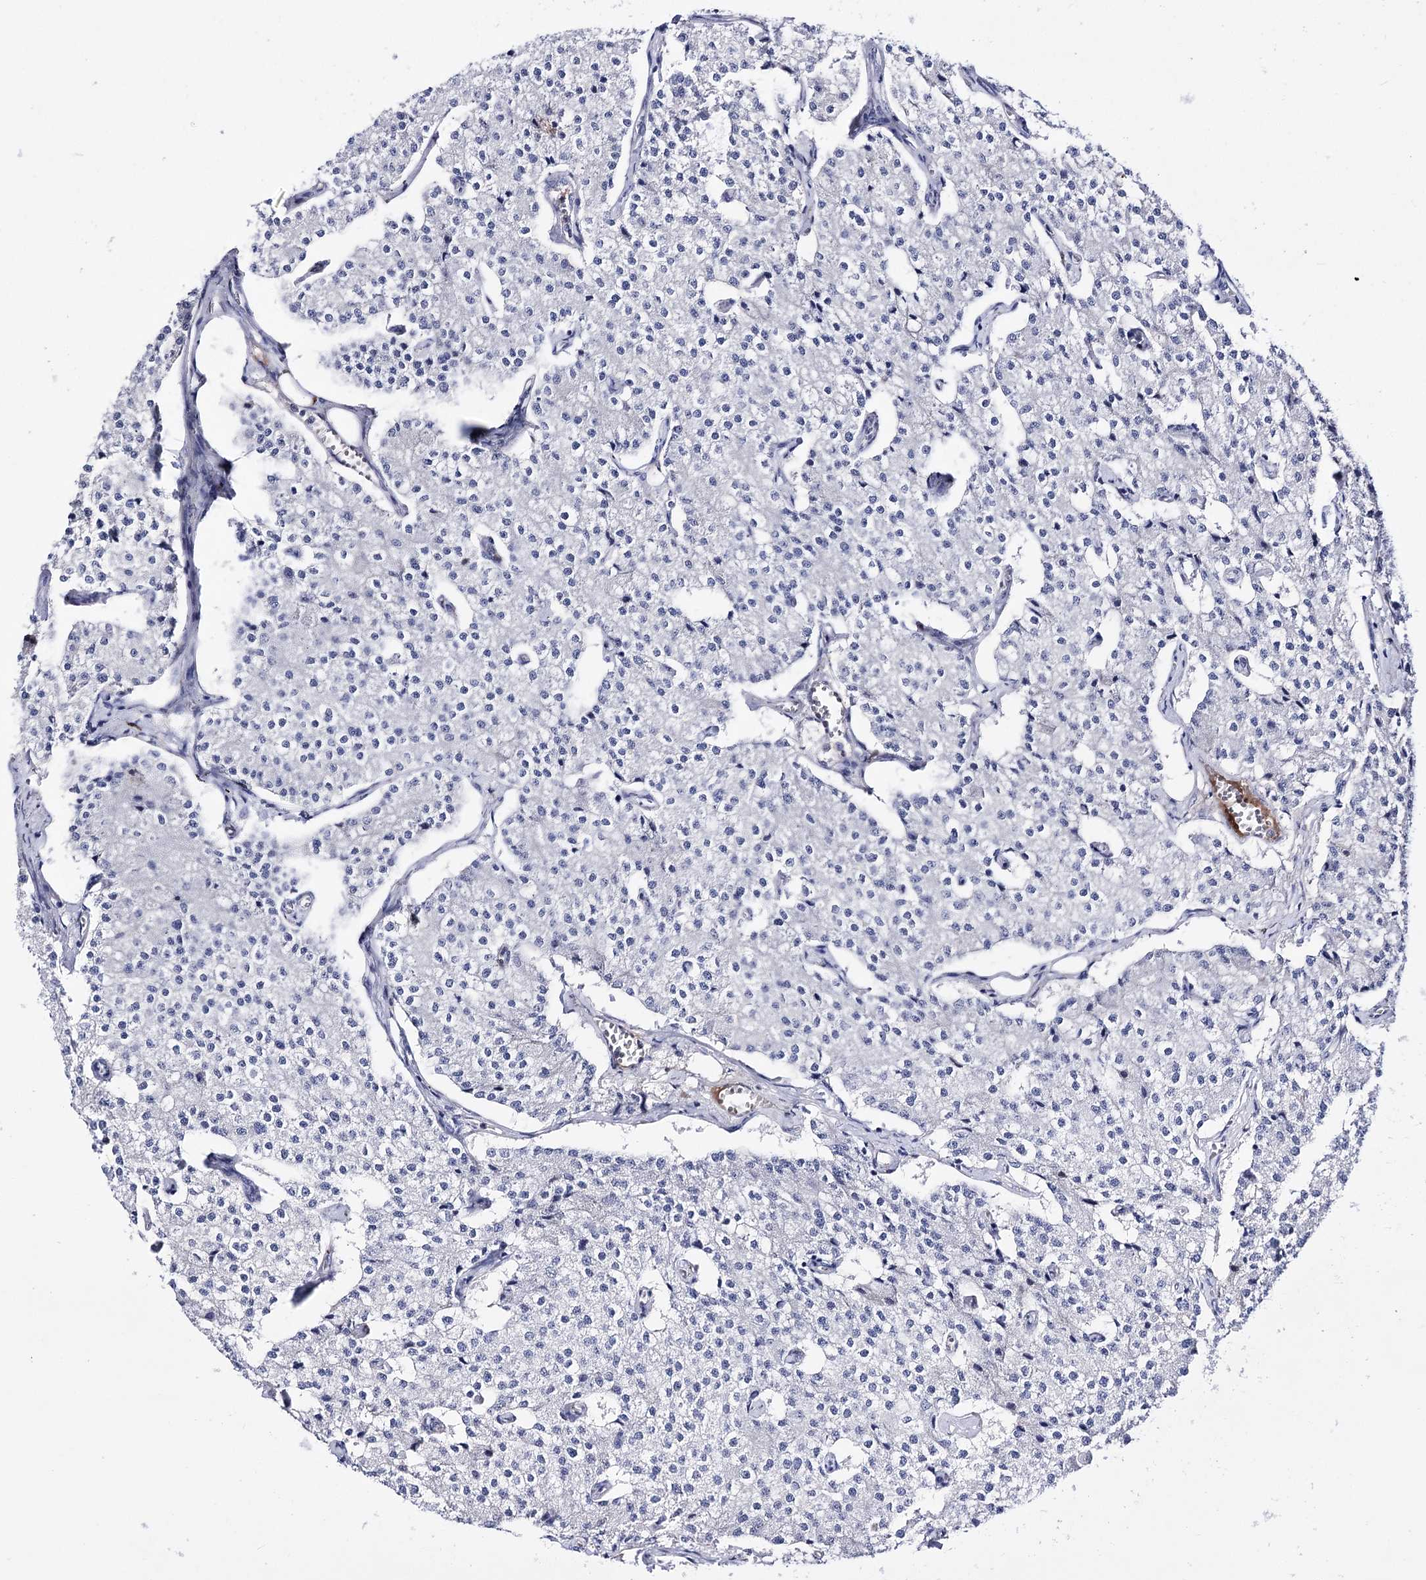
{"staining": {"intensity": "negative", "quantity": "none", "location": "none"}, "tissue": "carcinoid", "cell_type": "Tumor cells", "image_type": "cancer", "snomed": [{"axis": "morphology", "description": "Carcinoid, malignant, NOS"}, {"axis": "topography", "description": "Colon"}], "caption": "Tumor cells are negative for brown protein staining in malignant carcinoid. (DAB (3,3'-diaminobenzidine) immunohistochemistry, high magnification).", "gene": "PCGF5", "patient": {"sex": "female", "age": 52}}